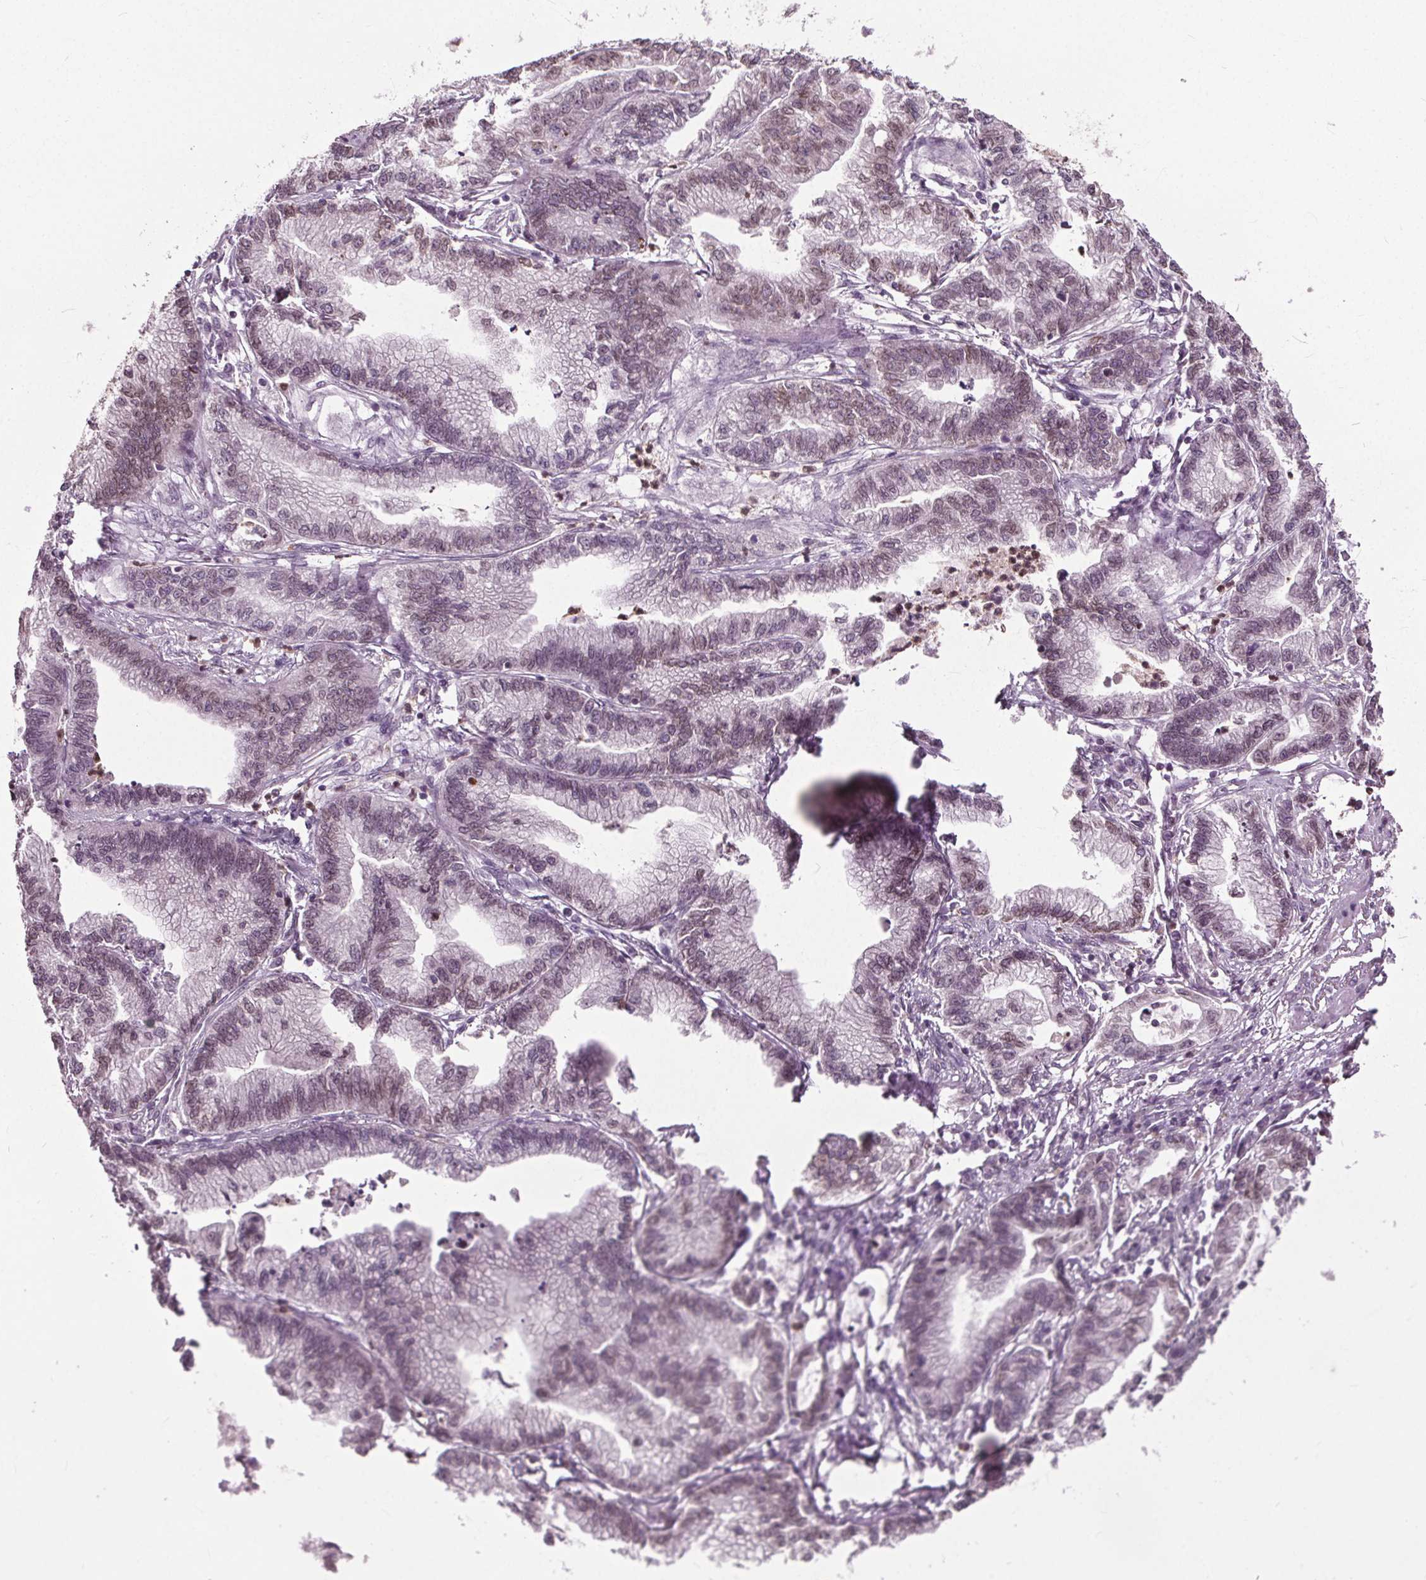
{"staining": {"intensity": "moderate", "quantity": "<25%", "location": "cytoplasmic/membranous,nuclear"}, "tissue": "stomach cancer", "cell_type": "Tumor cells", "image_type": "cancer", "snomed": [{"axis": "morphology", "description": "Adenocarcinoma, NOS"}, {"axis": "topography", "description": "Stomach"}], "caption": "Immunohistochemical staining of human stomach adenocarcinoma displays low levels of moderate cytoplasmic/membranous and nuclear expression in approximately <25% of tumor cells. The staining was performed using DAB, with brown indicating positive protein expression. Nuclei are stained blue with hematoxylin.", "gene": "TTC39C", "patient": {"sex": "male", "age": 83}}